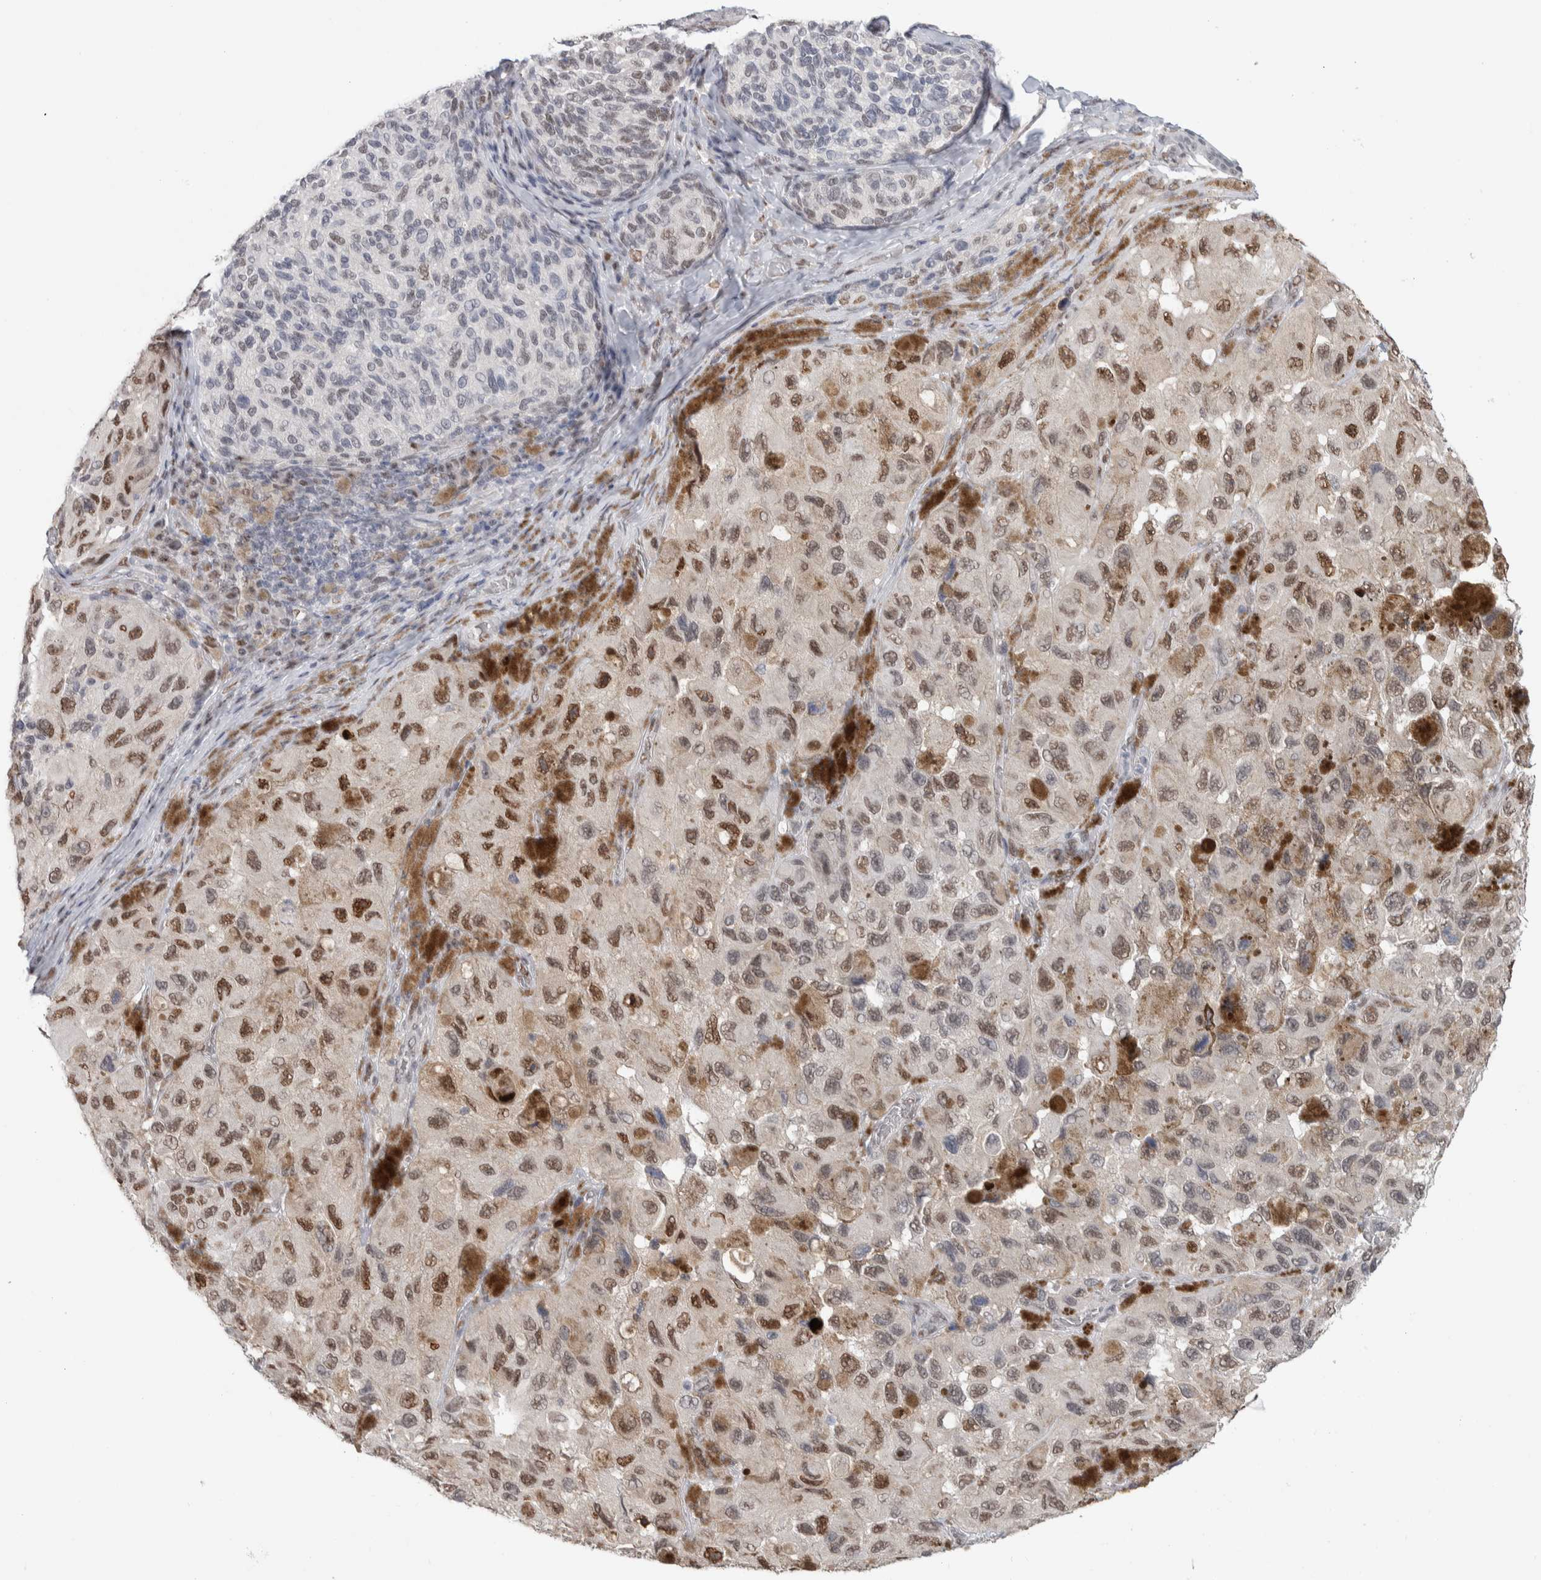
{"staining": {"intensity": "moderate", "quantity": ">75%", "location": "nuclear"}, "tissue": "melanoma", "cell_type": "Tumor cells", "image_type": "cancer", "snomed": [{"axis": "morphology", "description": "Malignant melanoma, NOS"}, {"axis": "topography", "description": "Skin"}], "caption": "Immunohistochemistry (IHC) image of melanoma stained for a protein (brown), which demonstrates medium levels of moderate nuclear staining in approximately >75% of tumor cells.", "gene": "PRMT1", "patient": {"sex": "female", "age": 73}}